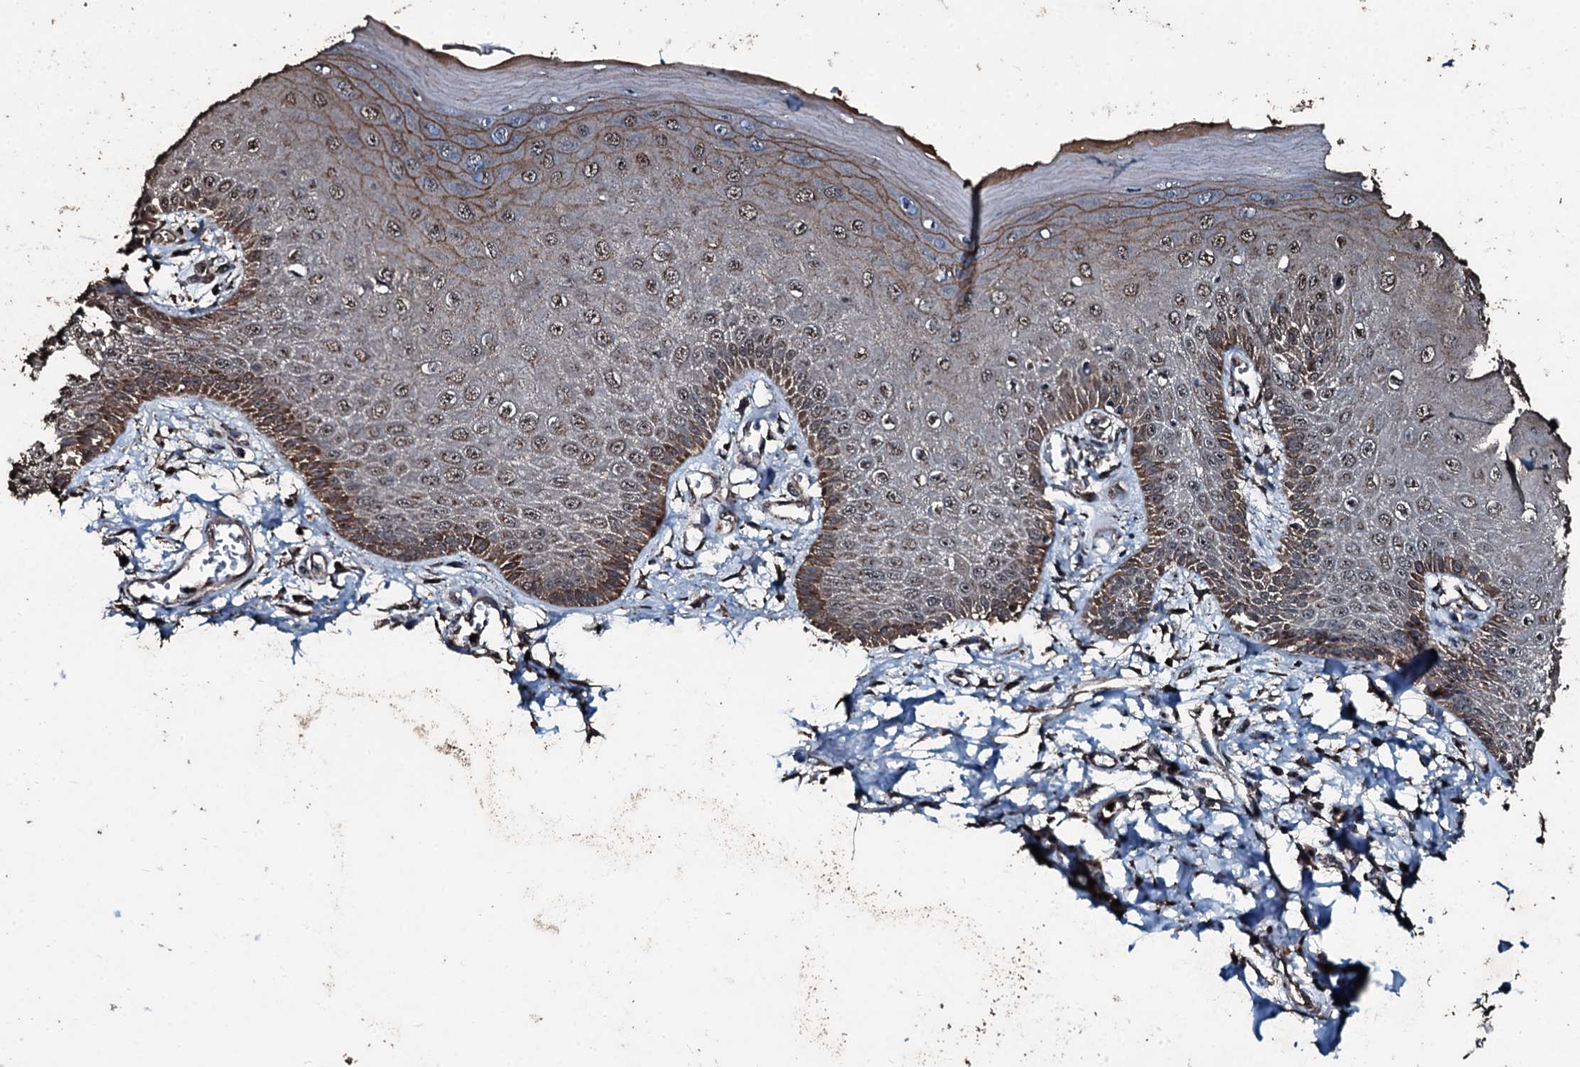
{"staining": {"intensity": "strong", "quantity": "<25%", "location": "cytoplasmic/membranous,nuclear"}, "tissue": "skin", "cell_type": "Epidermal cells", "image_type": "normal", "snomed": [{"axis": "morphology", "description": "Normal tissue, NOS"}, {"axis": "topography", "description": "Anal"}], "caption": "This is a micrograph of immunohistochemistry (IHC) staining of normal skin, which shows strong expression in the cytoplasmic/membranous,nuclear of epidermal cells.", "gene": "FAAP24", "patient": {"sex": "male", "age": 78}}